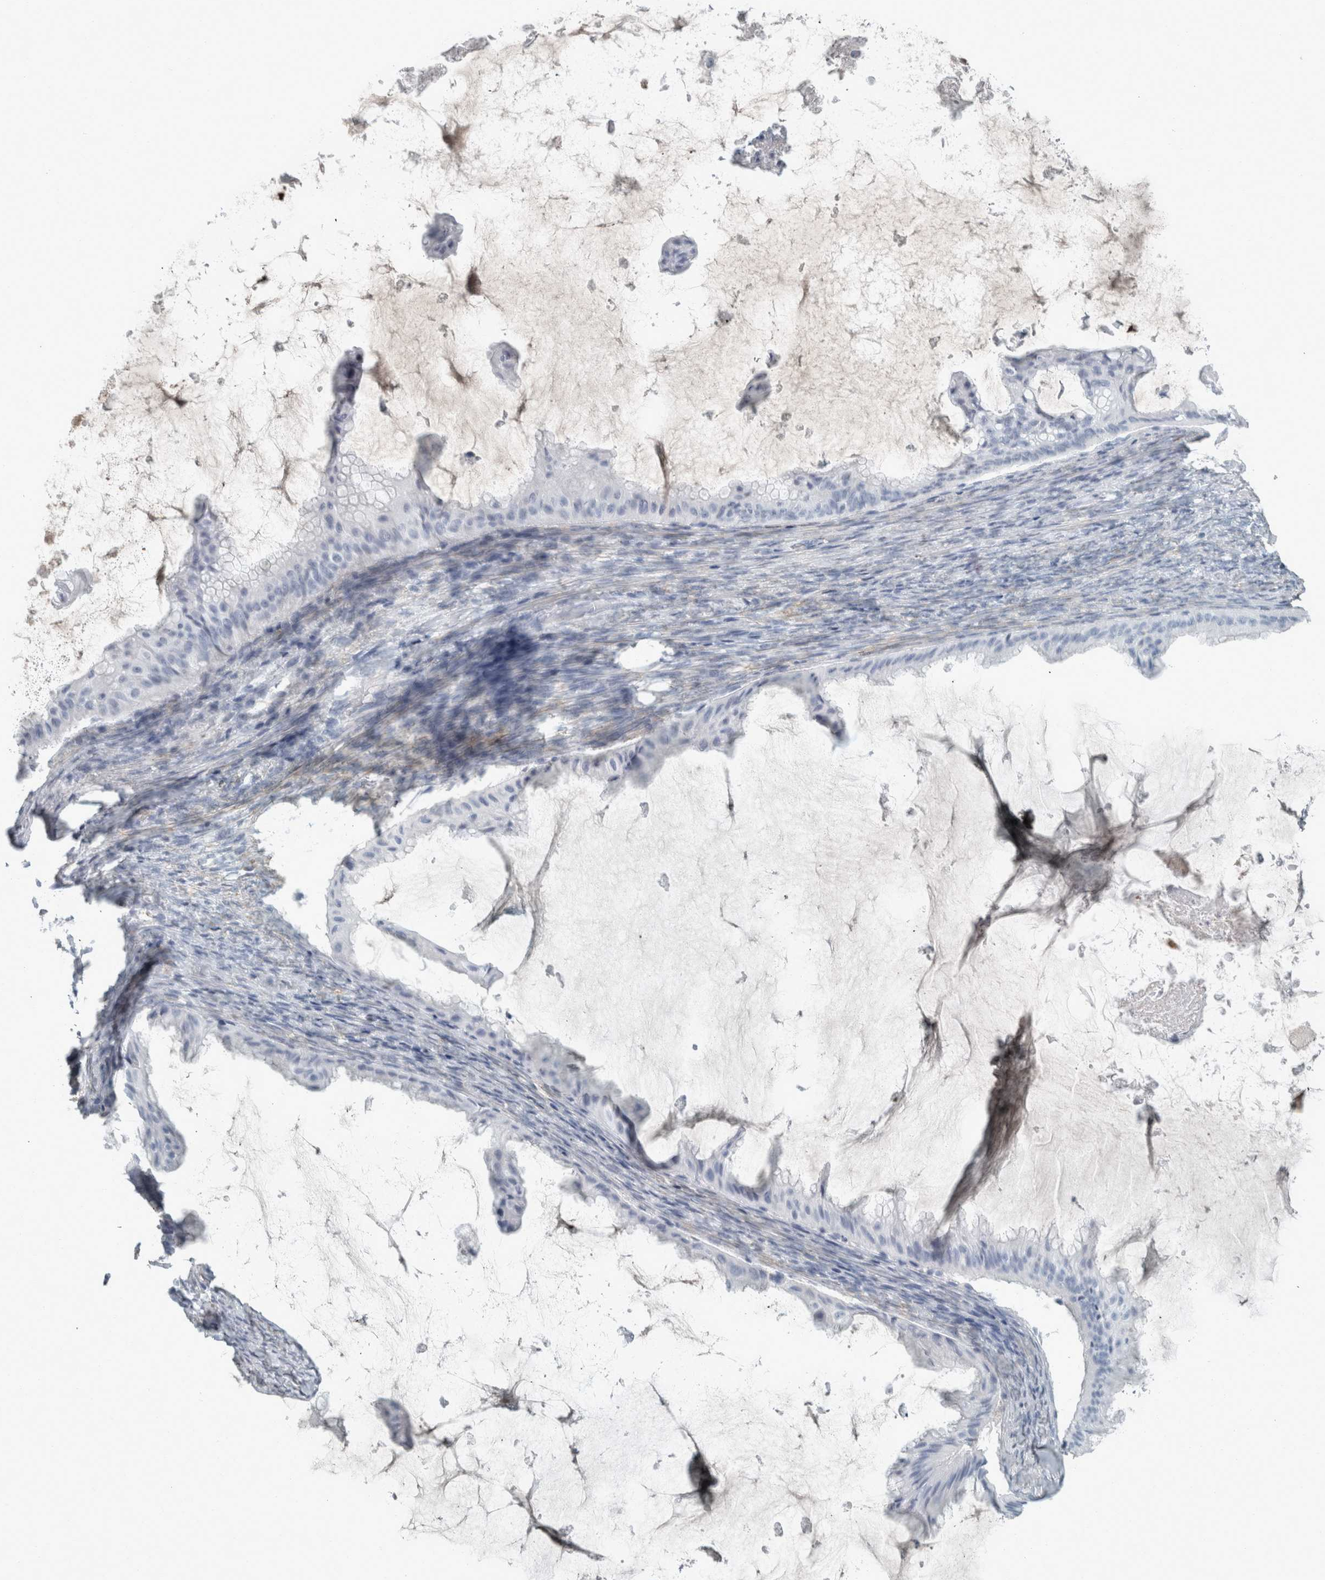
{"staining": {"intensity": "negative", "quantity": "none", "location": "none"}, "tissue": "ovarian cancer", "cell_type": "Tumor cells", "image_type": "cancer", "snomed": [{"axis": "morphology", "description": "Cystadenocarcinoma, mucinous, NOS"}, {"axis": "topography", "description": "Ovary"}], "caption": "Protein analysis of mucinous cystadenocarcinoma (ovarian) demonstrates no significant expression in tumor cells. The staining was performed using DAB to visualize the protein expression in brown, while the nuclei were stained in blue with hematoxylin (Magnification: 20x).", "gene": "CHL1", "patient": {"sex": "female", "age": 61}}